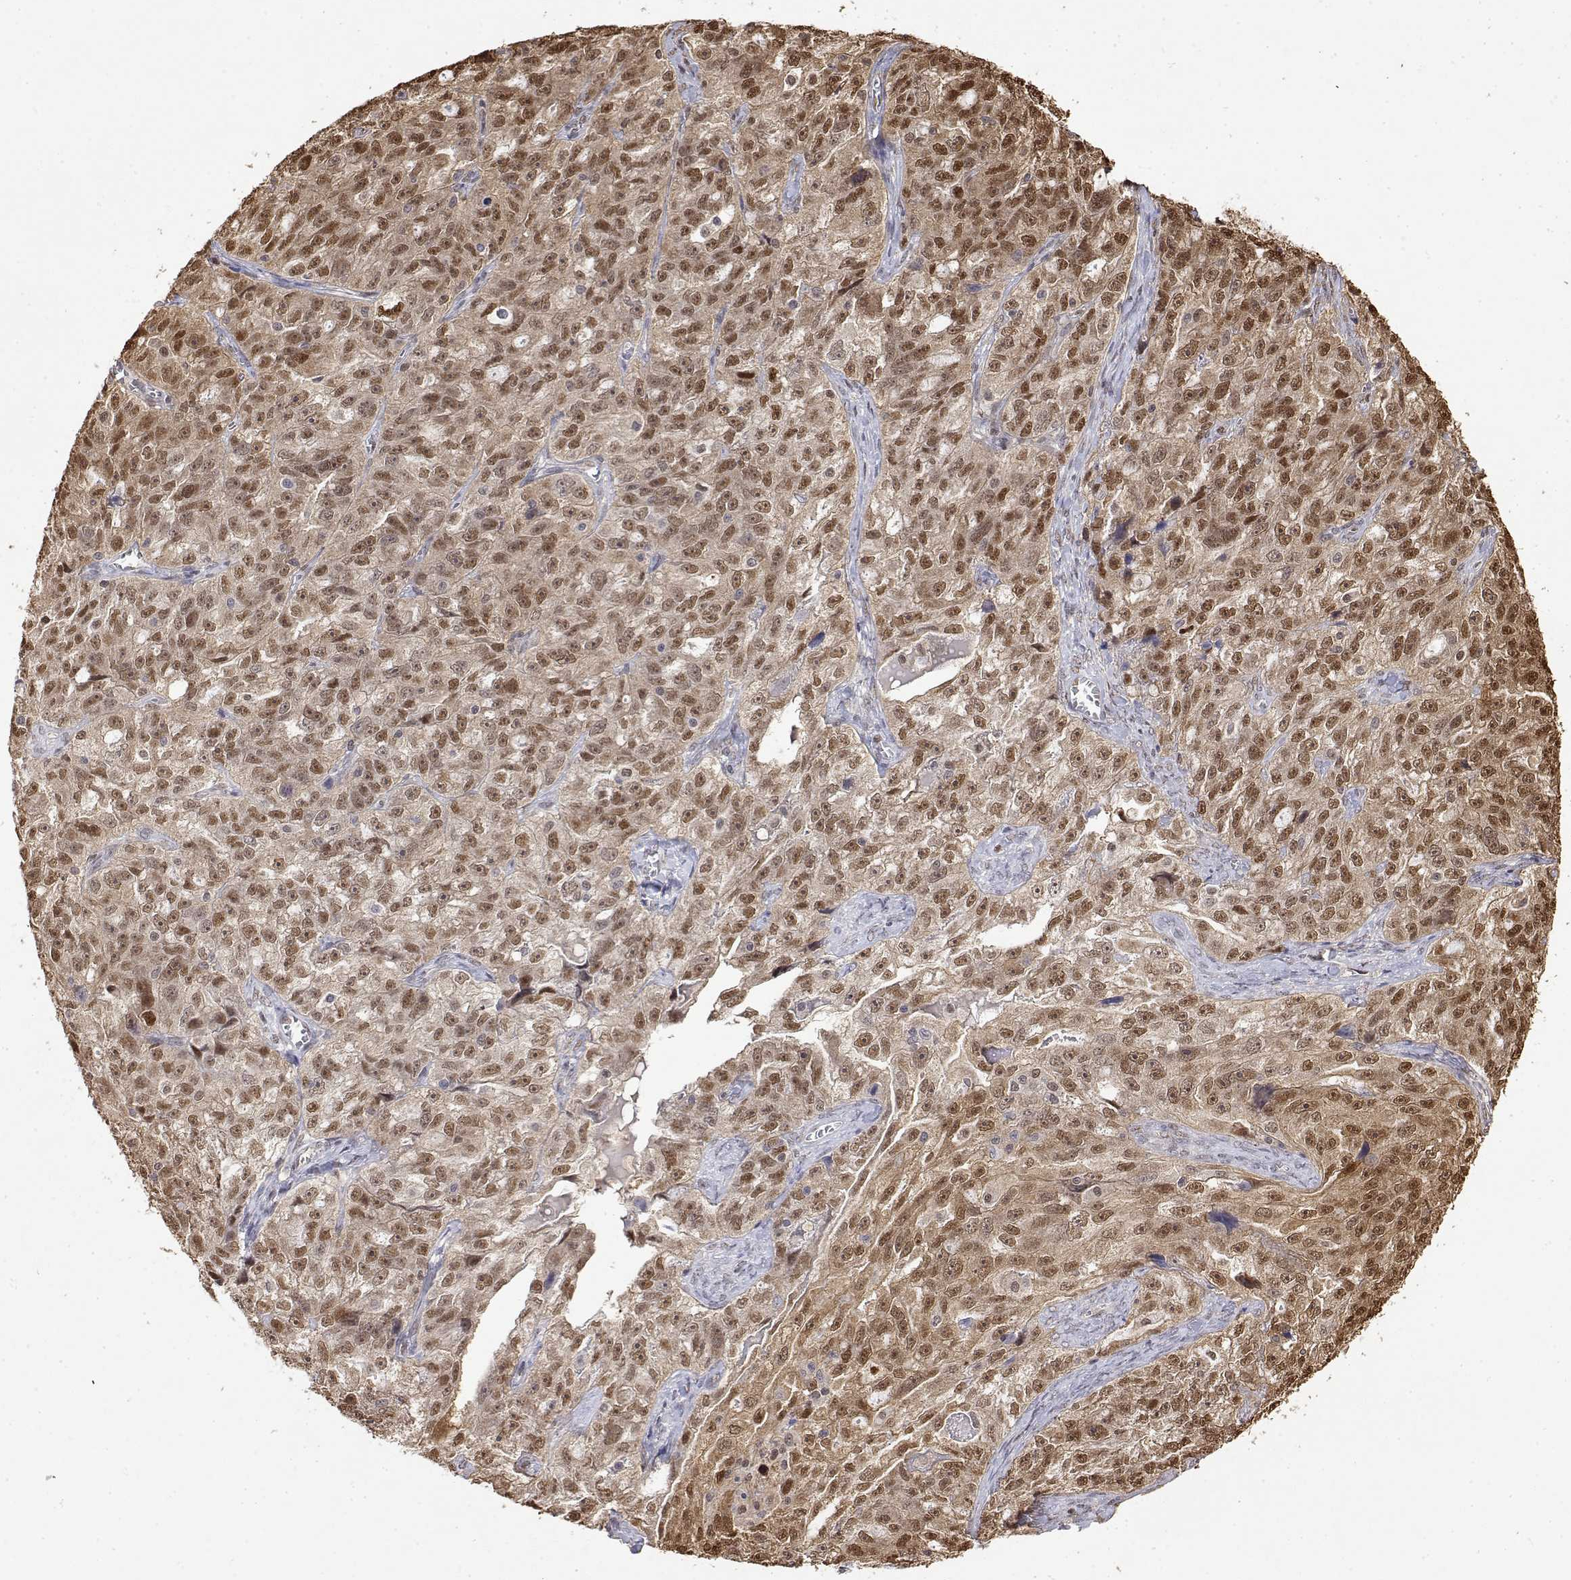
{"staining": {"intensity": "moderate", "quantity": ">75%", "location": "nuclear"}, "tissue": "ovarian cancer", "cell_type": "Tumor cells", "image_type": "cancer", "snomed": [{"axis": "morphology", "description": "Cystadenocarcinoma, serous, NOS"}, {"axis": "topography", "description": "Ovary"}], "caption": "About >75% of tumor cells in ovarian serous cystadenocarcinoma display moderate nuclear protein positivity as visualized by brown immunohistochemical staining.", "gene": "TPI1", "patient": {"sex": "female", "age": 51}}